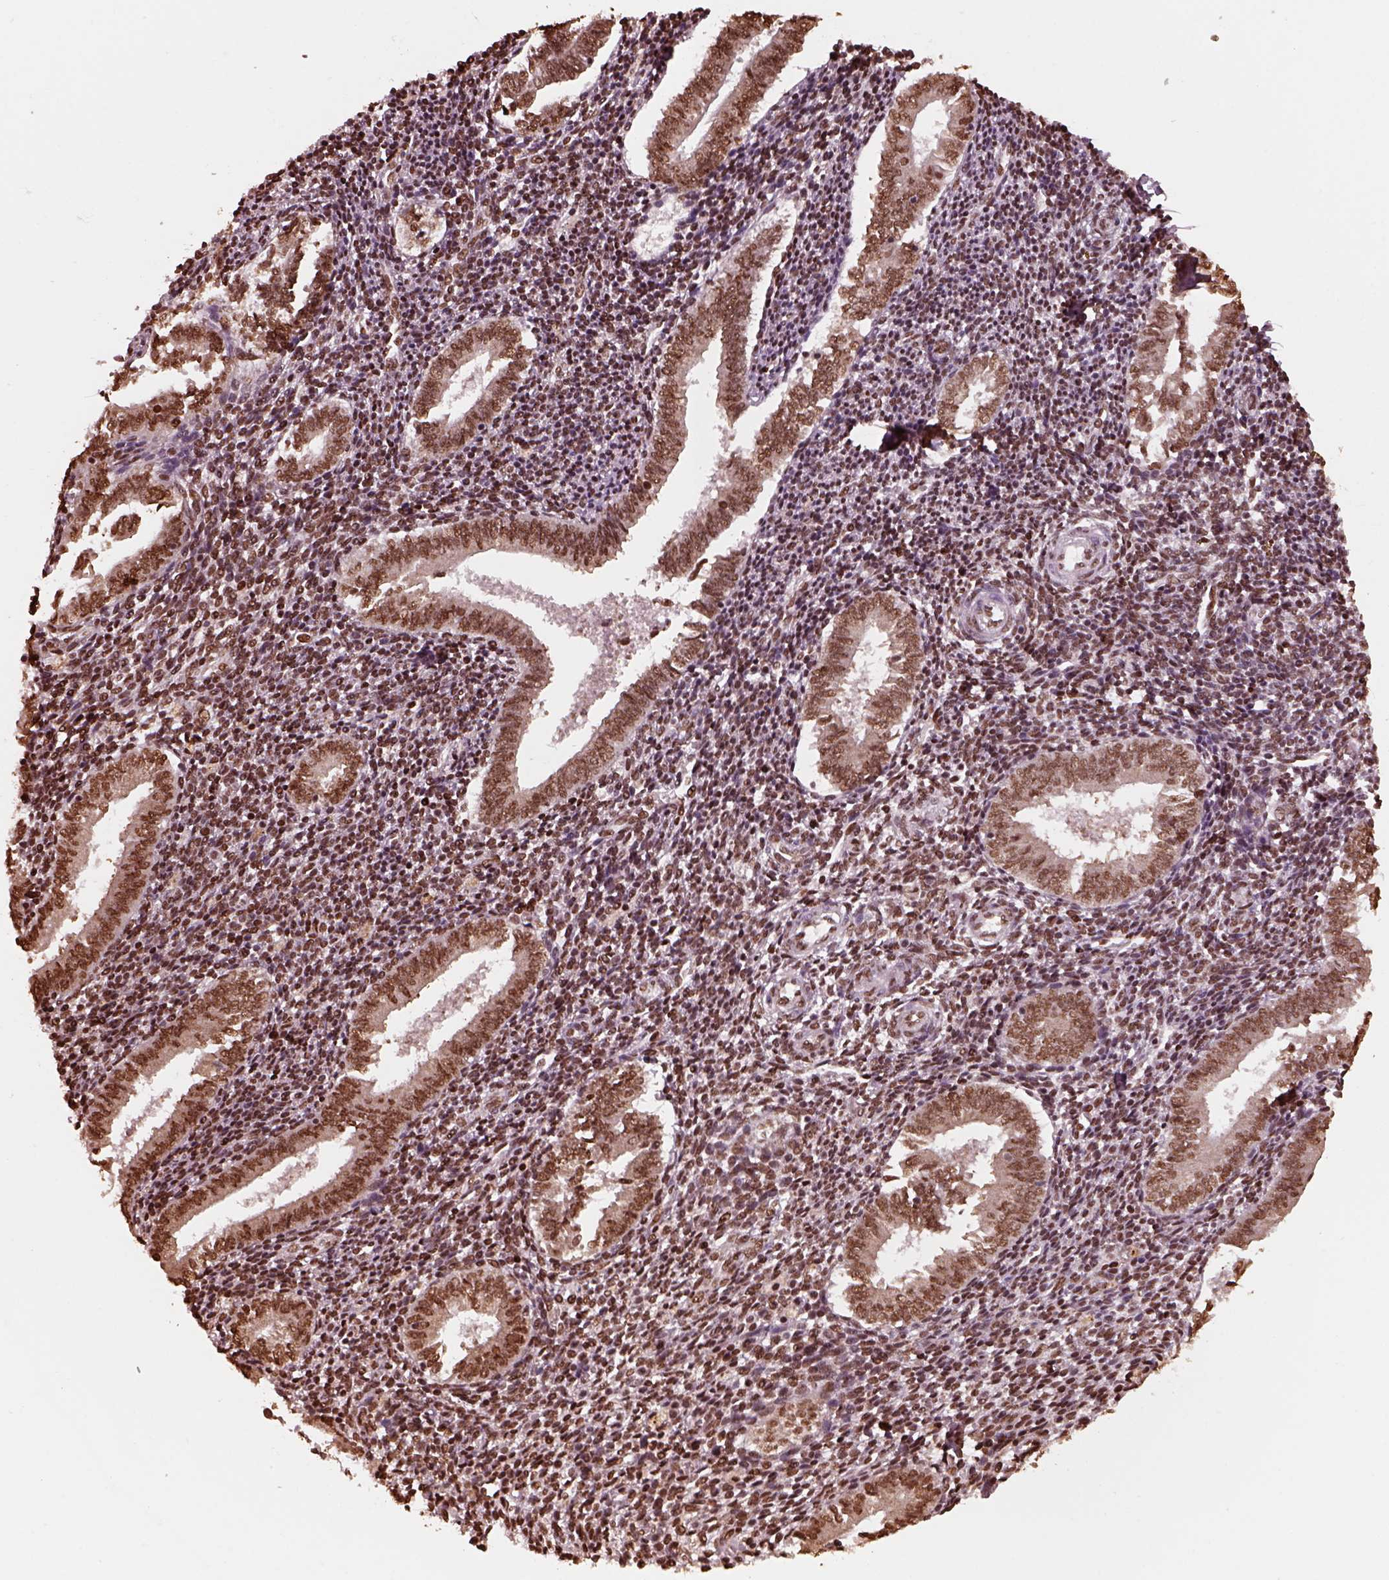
{"staining": {"intensity": "moderate", "quantity": ">75%", "location": "nuclear"}, "tissue": "endometrium", "cell_type": "Cells in endometrial stroma", "image_type": "normal", "snomed": [{"axis": "morphology", "description": "Normal tissue, NOS"}, {"axis": "topography", "description": "Endometrium"}], "caption": "Protein analysis of normal endometrium demonstrates moderate nuclear positivity in approximately >75% of cells in endometrial stroma. (DAB IHC with brightfield microscopy, high magnification).", "gene": "NSD1", "patient": {"sex": "female", "age": 25}}